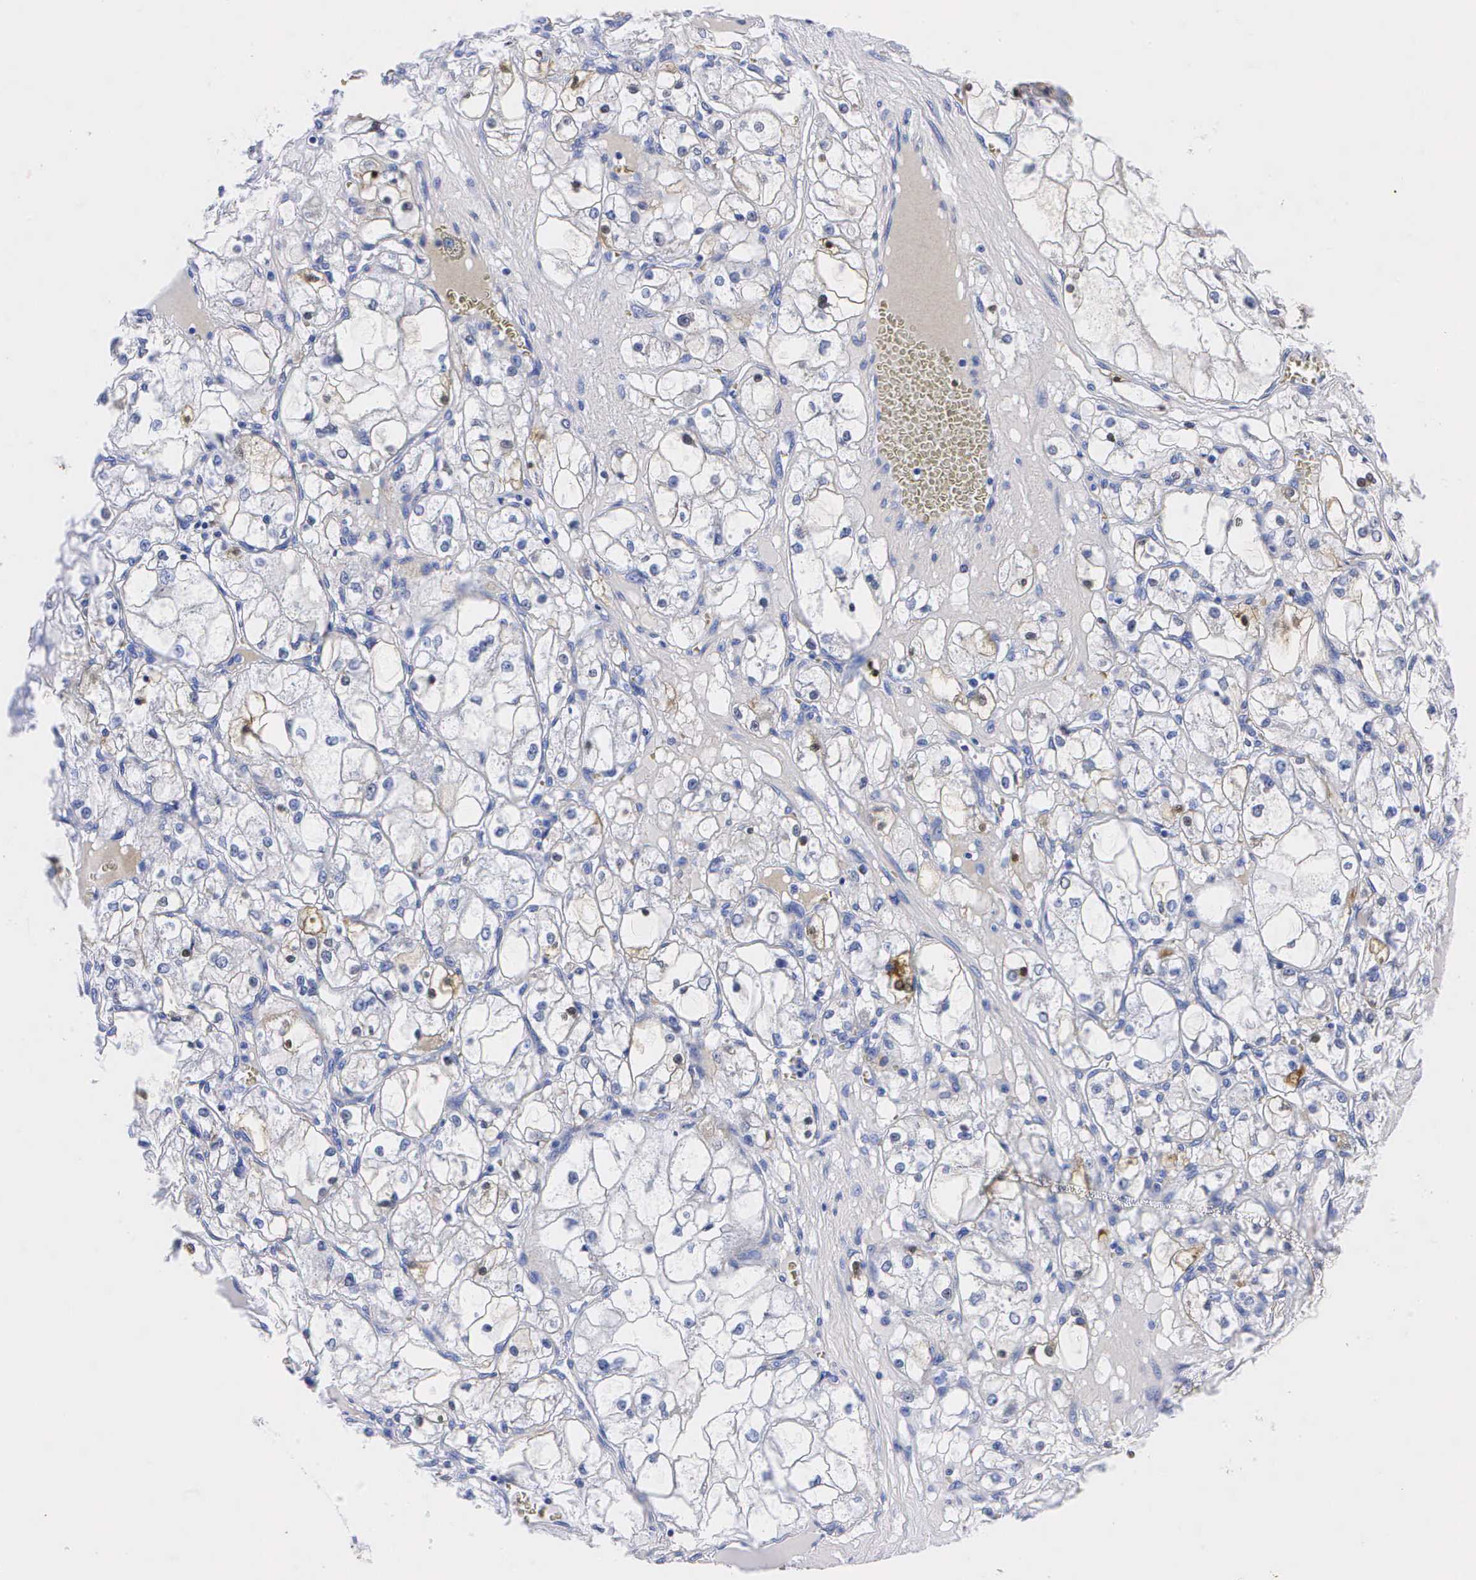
{"staining": {"intensity": "weak", "quantity": "<25%", "location": "cytoplasmic/membranous"}, "tissue": "renal cancer", "cell_type": "Tumor cells", "image_type": "cancer", "snomed": [{"axis": "morphology", "description": "Adenocarcinoma, NOS"}, {"axis": "topography", "description": "Kidney"}], "caption": "IHC micrograph of neoplastic tissue: renal adenocarcinoma stained with DAB demonstrates no significant protein positivity in tumor cells.", "gene": "ENO2", "patient": {"sex": "male", "age": 61}}